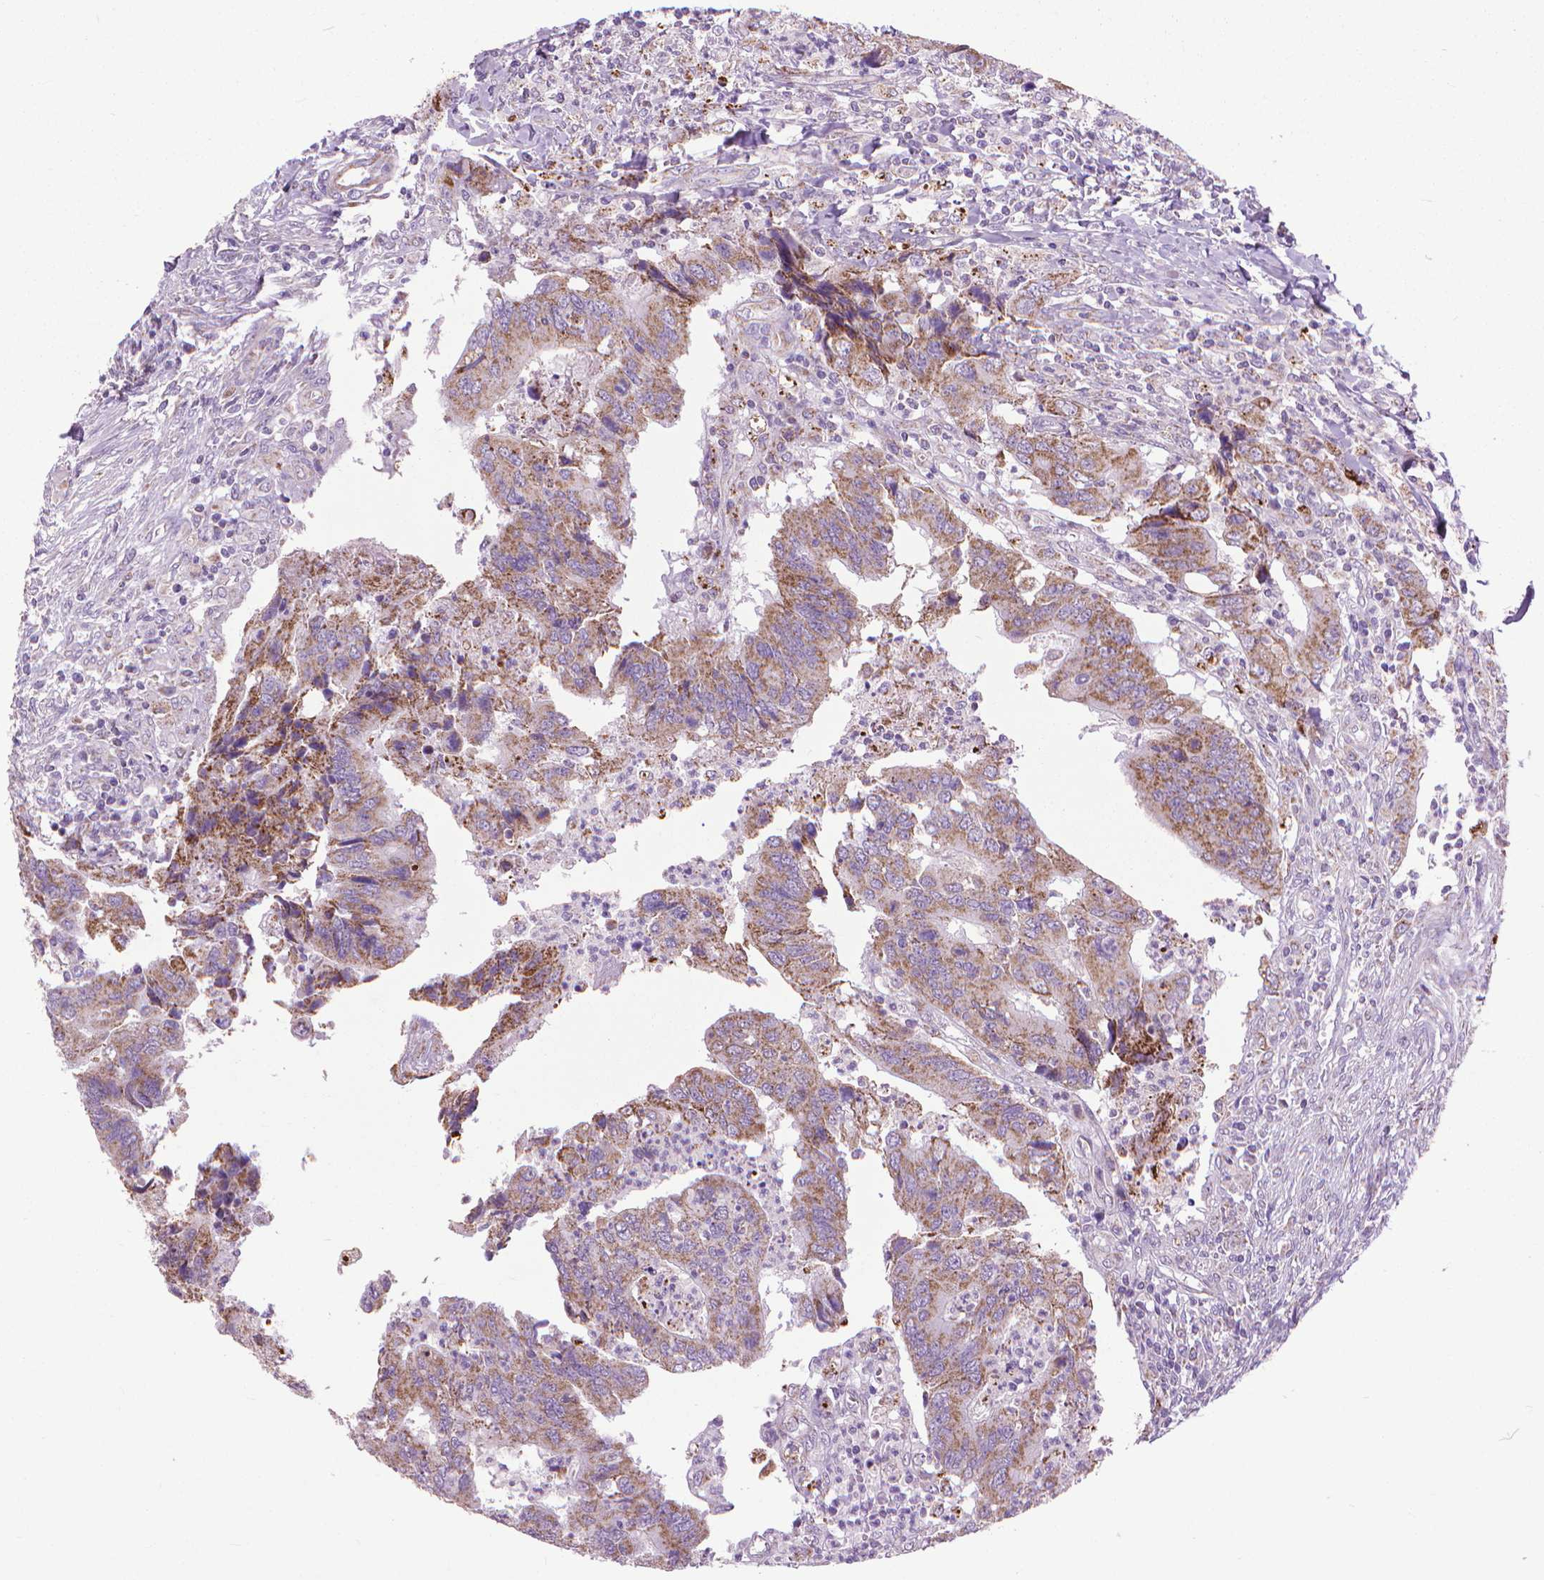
{"staining": {"intensity": "moderate", "quantity": ">75%", "location": "cytoplasmic/membranous"}, "tissue": "colorectal cancer", "cell_type": "Tumor cells", "image_type": "cancer", "snomed": [{"axis": "morphology", "description": "Adenocarcinoma, NOS"}, {"axis": "topography", "description": "Colon"}], "caption": "Colorectal cancer (adenocarcinoma) stained with IHC exhibits moderate cytoplasmic/membranous expression in about >75% of tumor cells.", "gene": "VDAC1", "patient": {"sex": "female", "age": 67}}